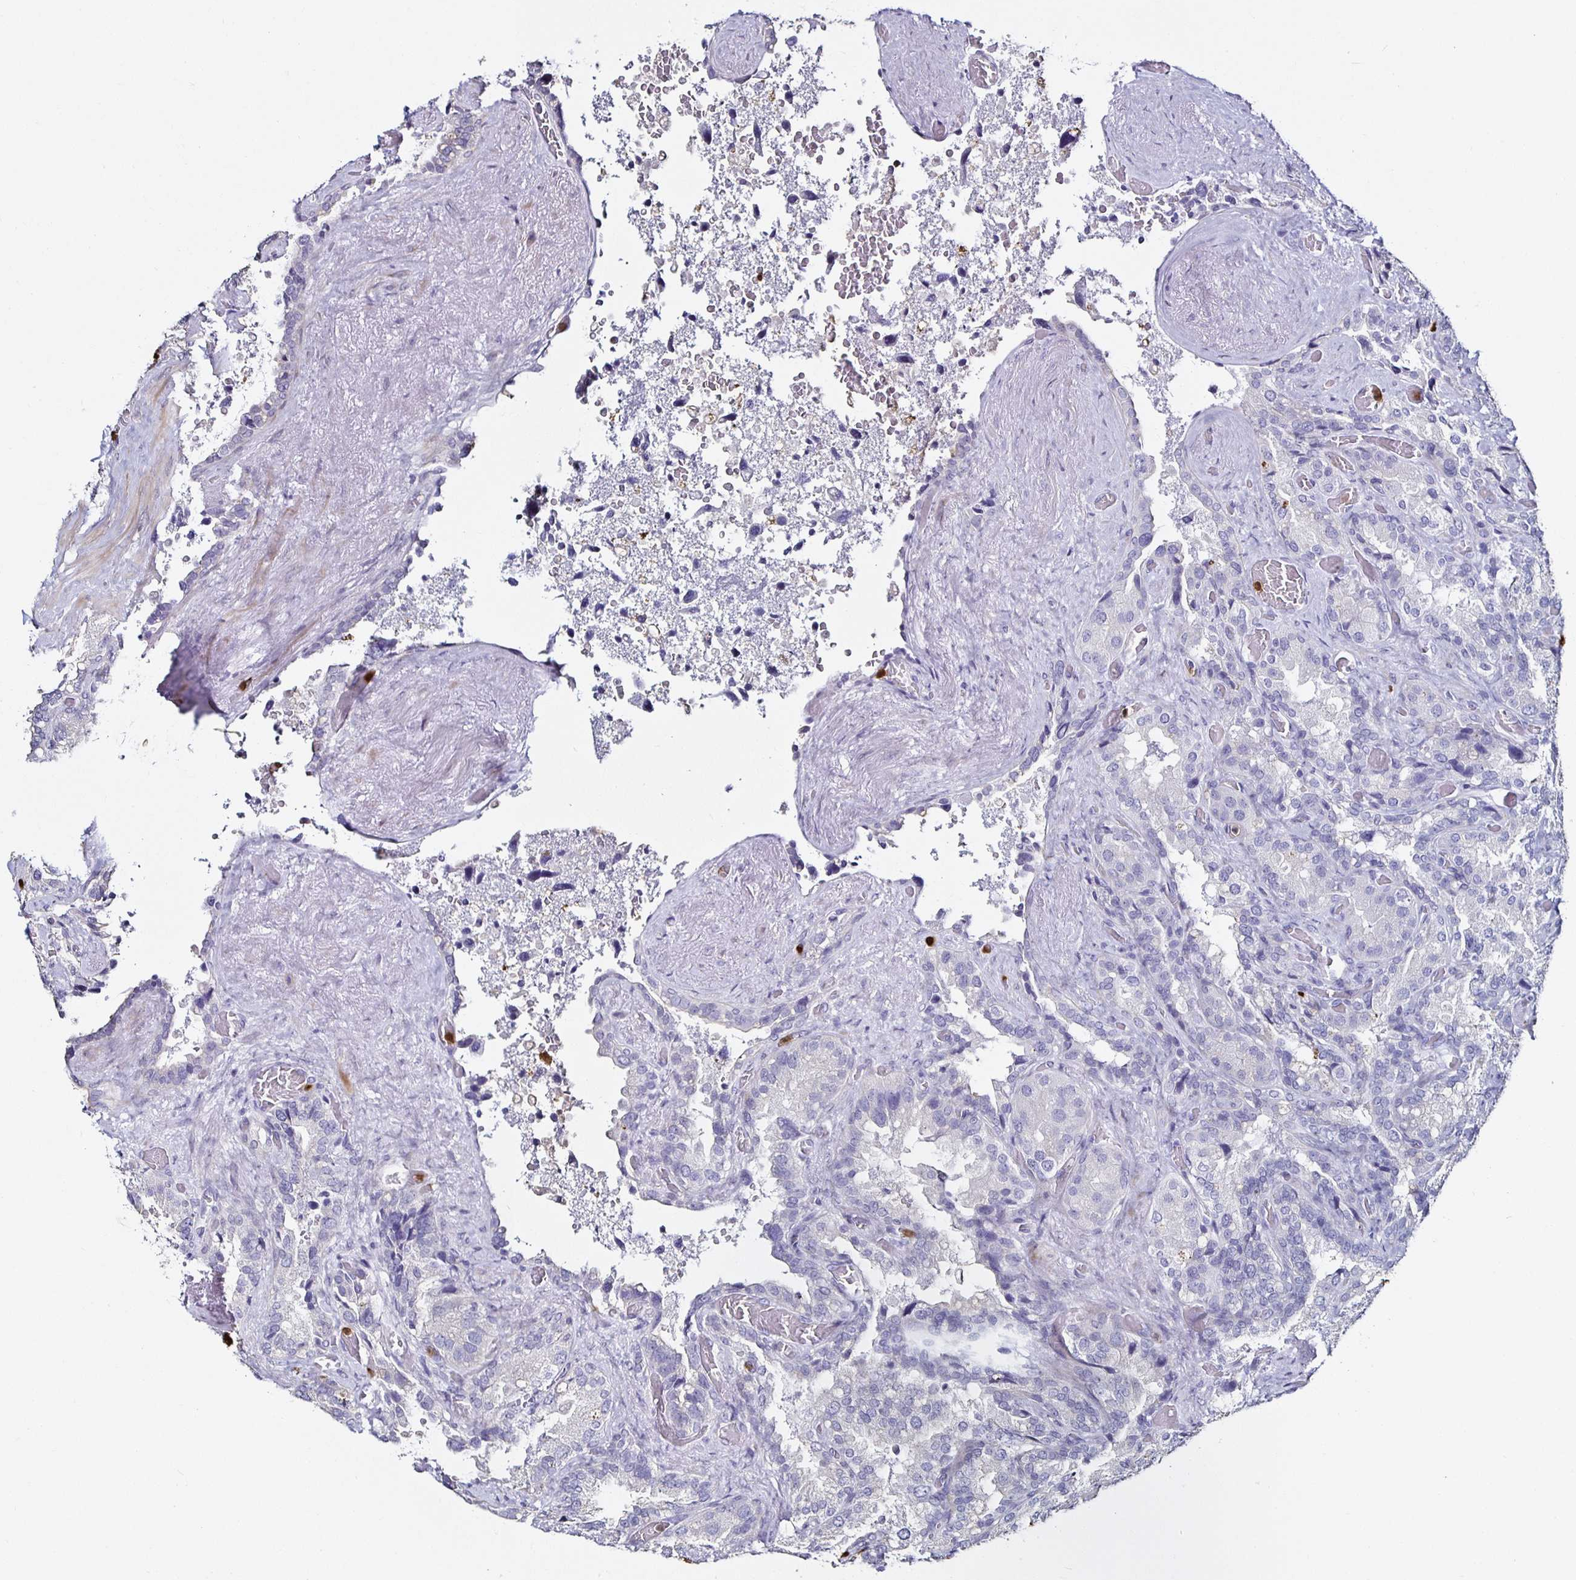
{"staining": {"intensity": "negative", "quantity": "none", "location": "none"}, "tissue": "seminal vesicle", "cell_type": "Glandular cells", "image_type": "normal", "snomed": [{"axis": "morphology", "description": "Normal tissue, NOS"}, {"axis": "topography", "description": "Seminal veicle"}], "caption": "IHC image of normal seminal vesicle stained for a protein (brown), which exhibits no positivity in glandular cells.", "gene": "TLR4", "patient": {"sex": "male", "age": 60}}